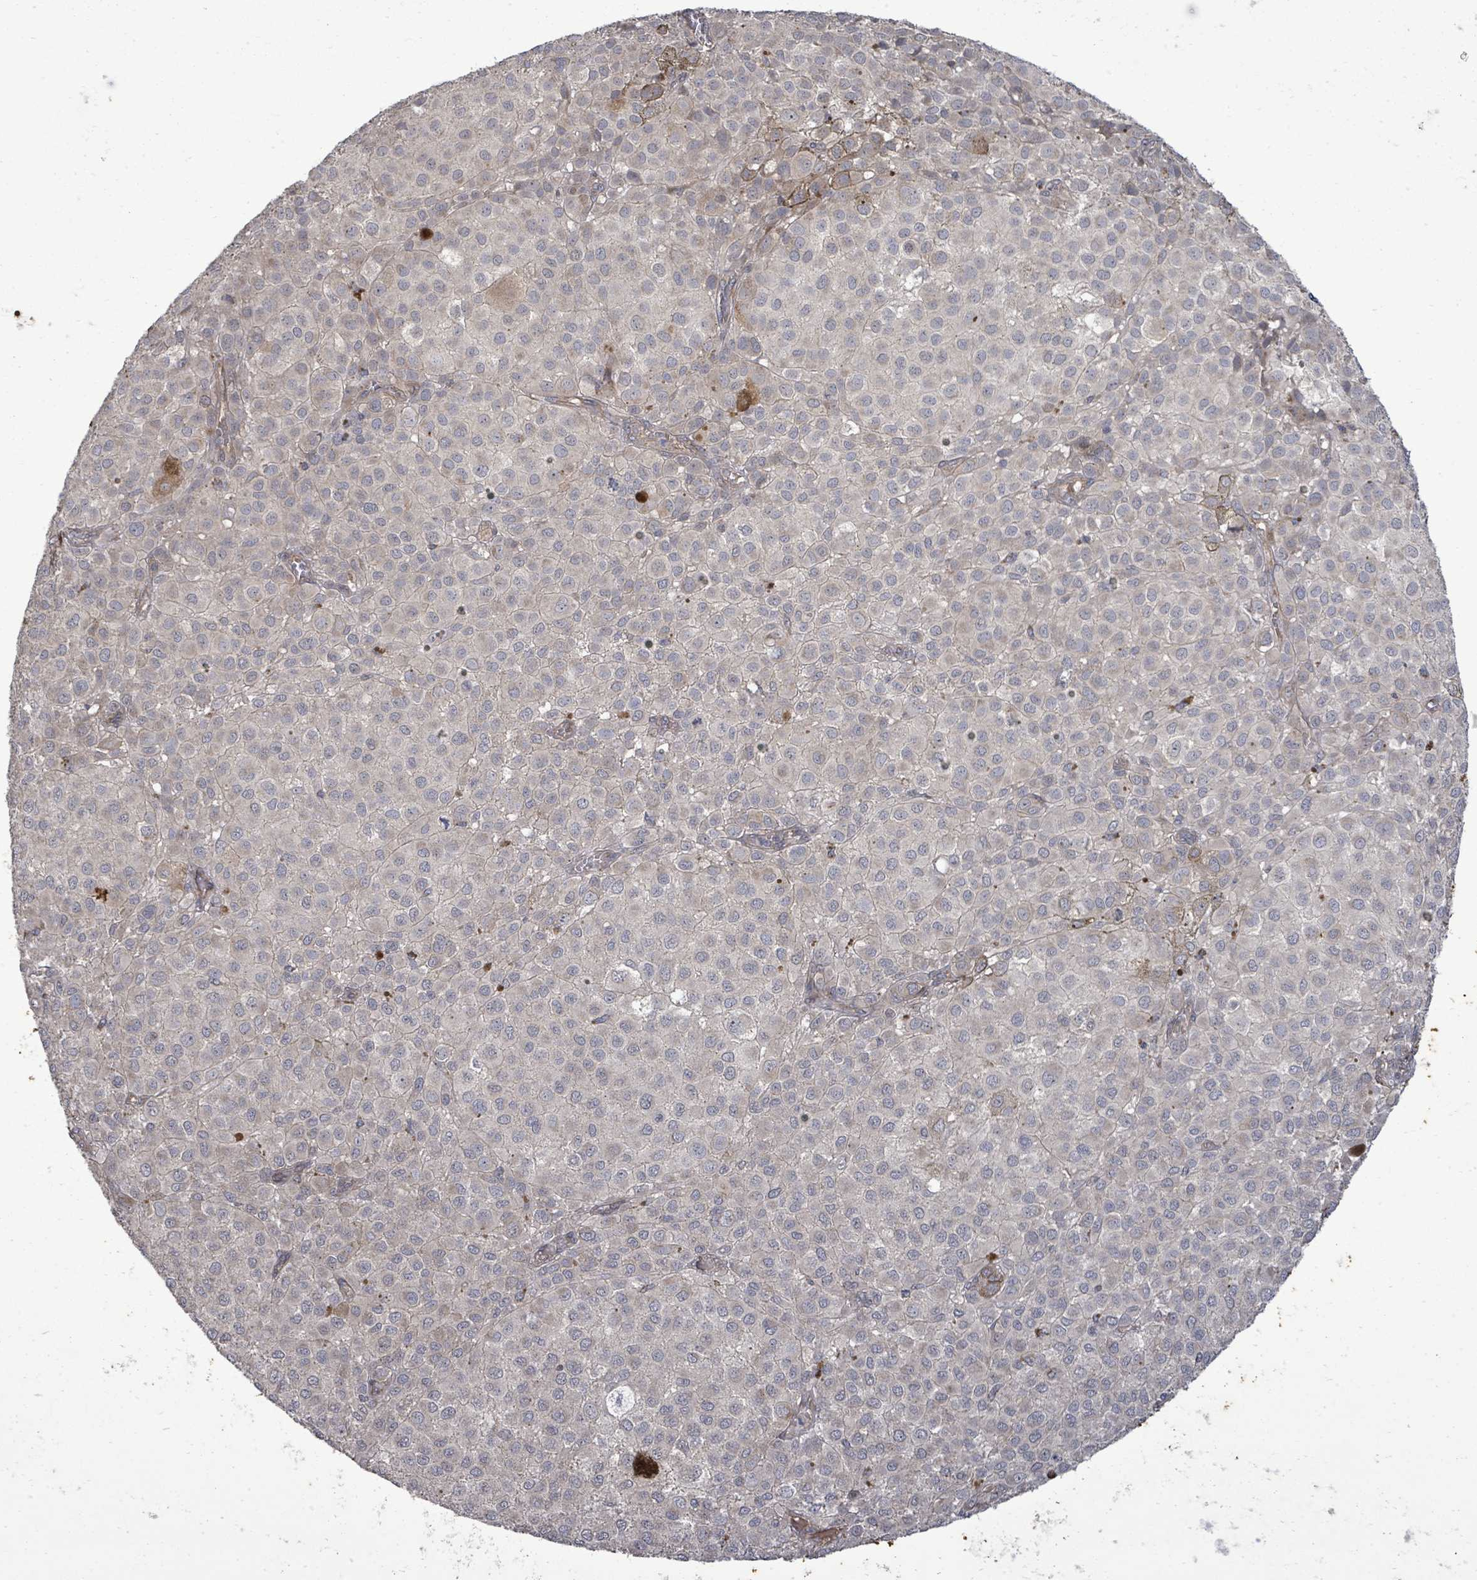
{"staining": {"intensity": "weak", "quantity": "<25%", "location": "cytoplasmic/membranous"}, "tissue": "melanoma", "cell_type": "Tumor cells", "image_type": "cancer", "snomed": [{"axis": "morphology", "description": "Malignant melanoma, NOS"}, {"axis": "topography", "description": "Skin"}], "caption": "Tumor cells show no significant expression in melanoma. (Immunohistochemistry, brightfield microscopy, high magnification).", "gene": "KRTAP27-1", "patient": {"sex": "male", "age": 64}}